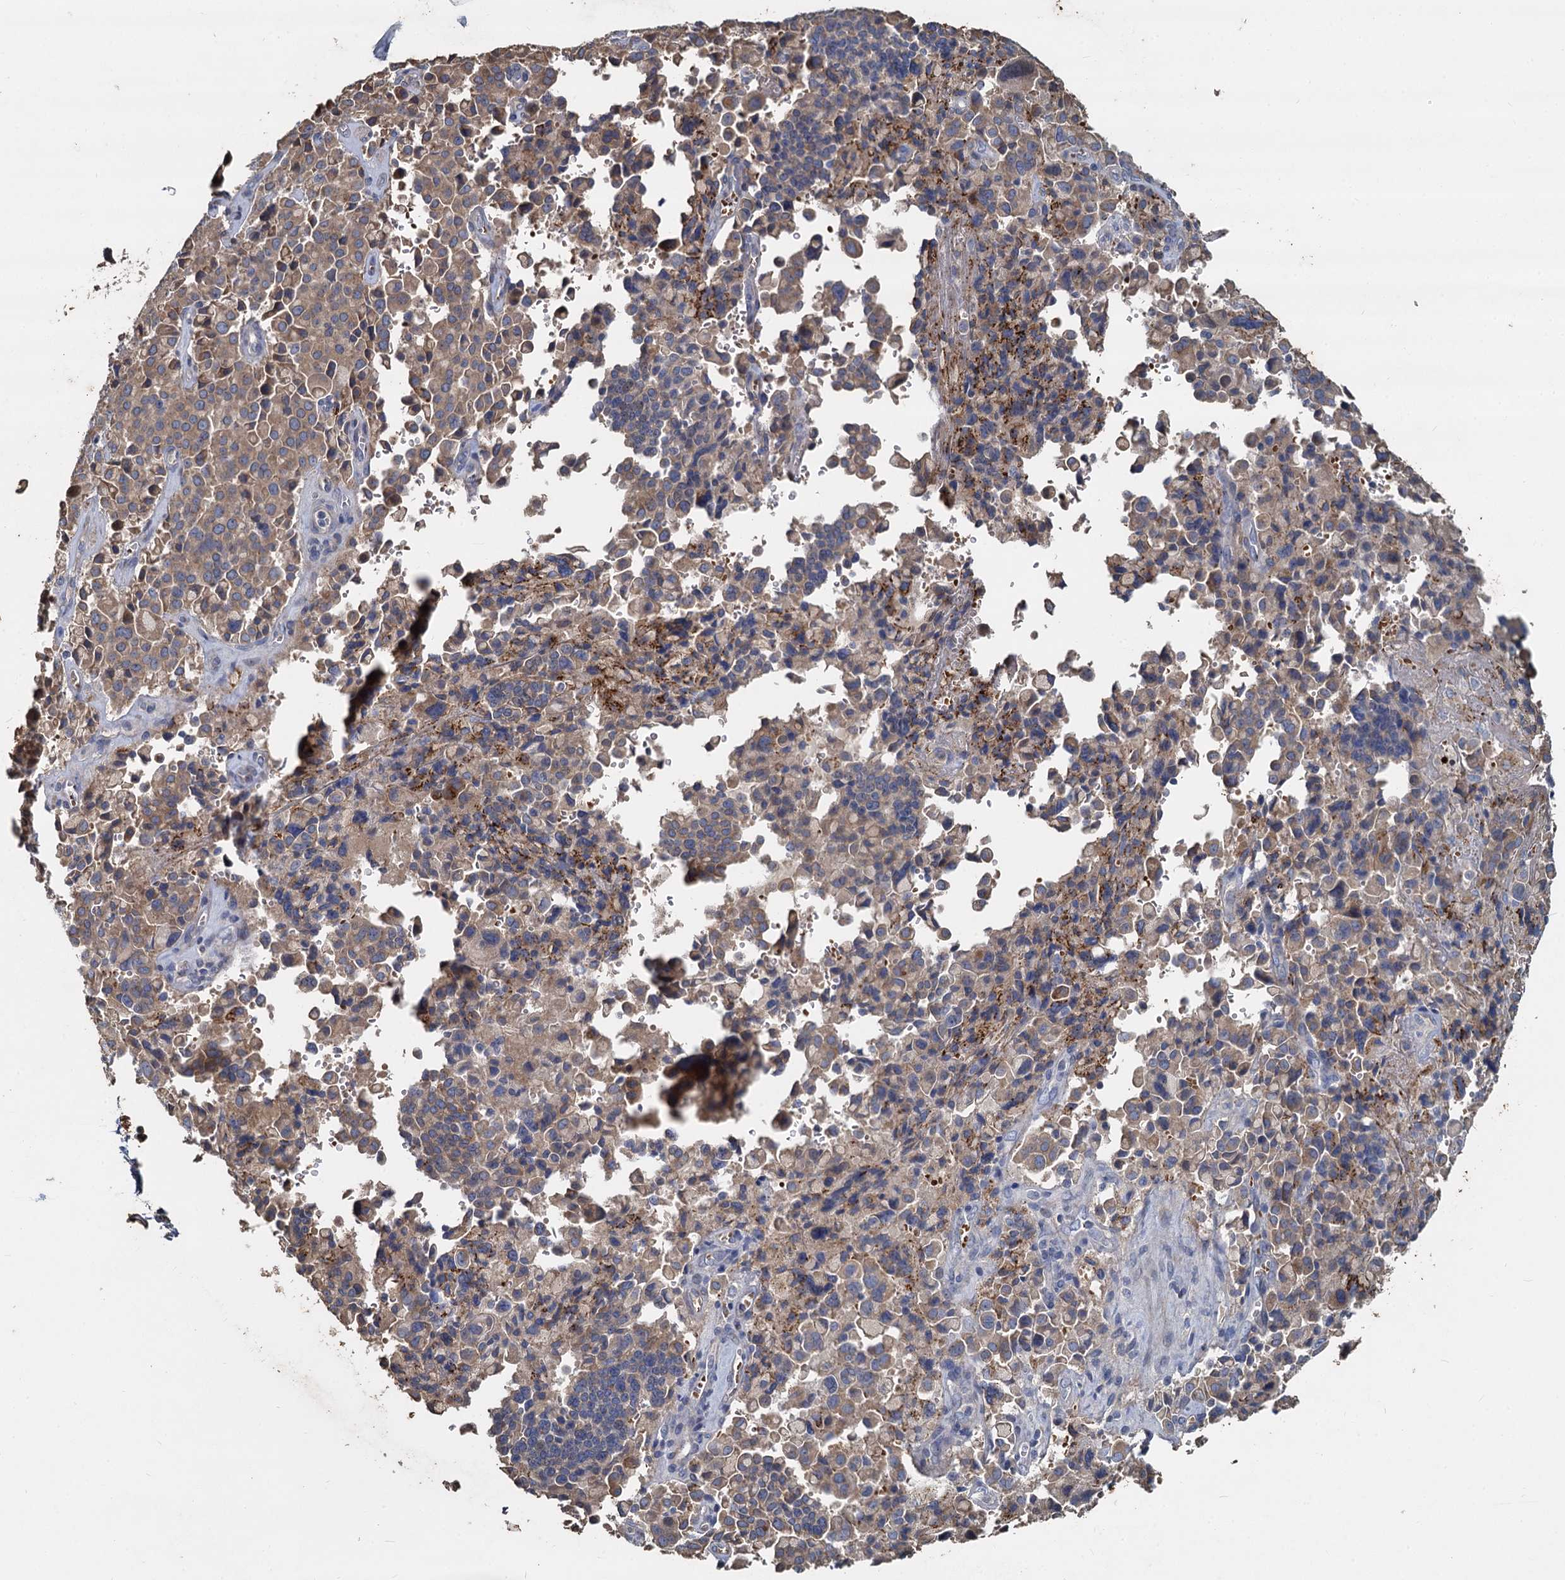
{"staining": {"intensity": "weak", "quantity": ">75%", "location": "cytoplasmic/membranous"}, "tissue": "pancreatic cancer", "cell_type": "Tumor cells", "image_type": "cancer", "snomed": [{"axis": "morphology", "description": "Adenocarcinoma, NOS"}, {"axis": "topography", "description": "Pancreas"}], "caption": "Immunohistochemistry micrograph of adenocarcinoma (pancreatic) stained for a protein (brown), which demonstrates low levels of weak cytoplasmic/membranous staining in about >75% of tumor cells.", "gene": "TCTN2", "patient": {"sex": "male", "age": 65}}